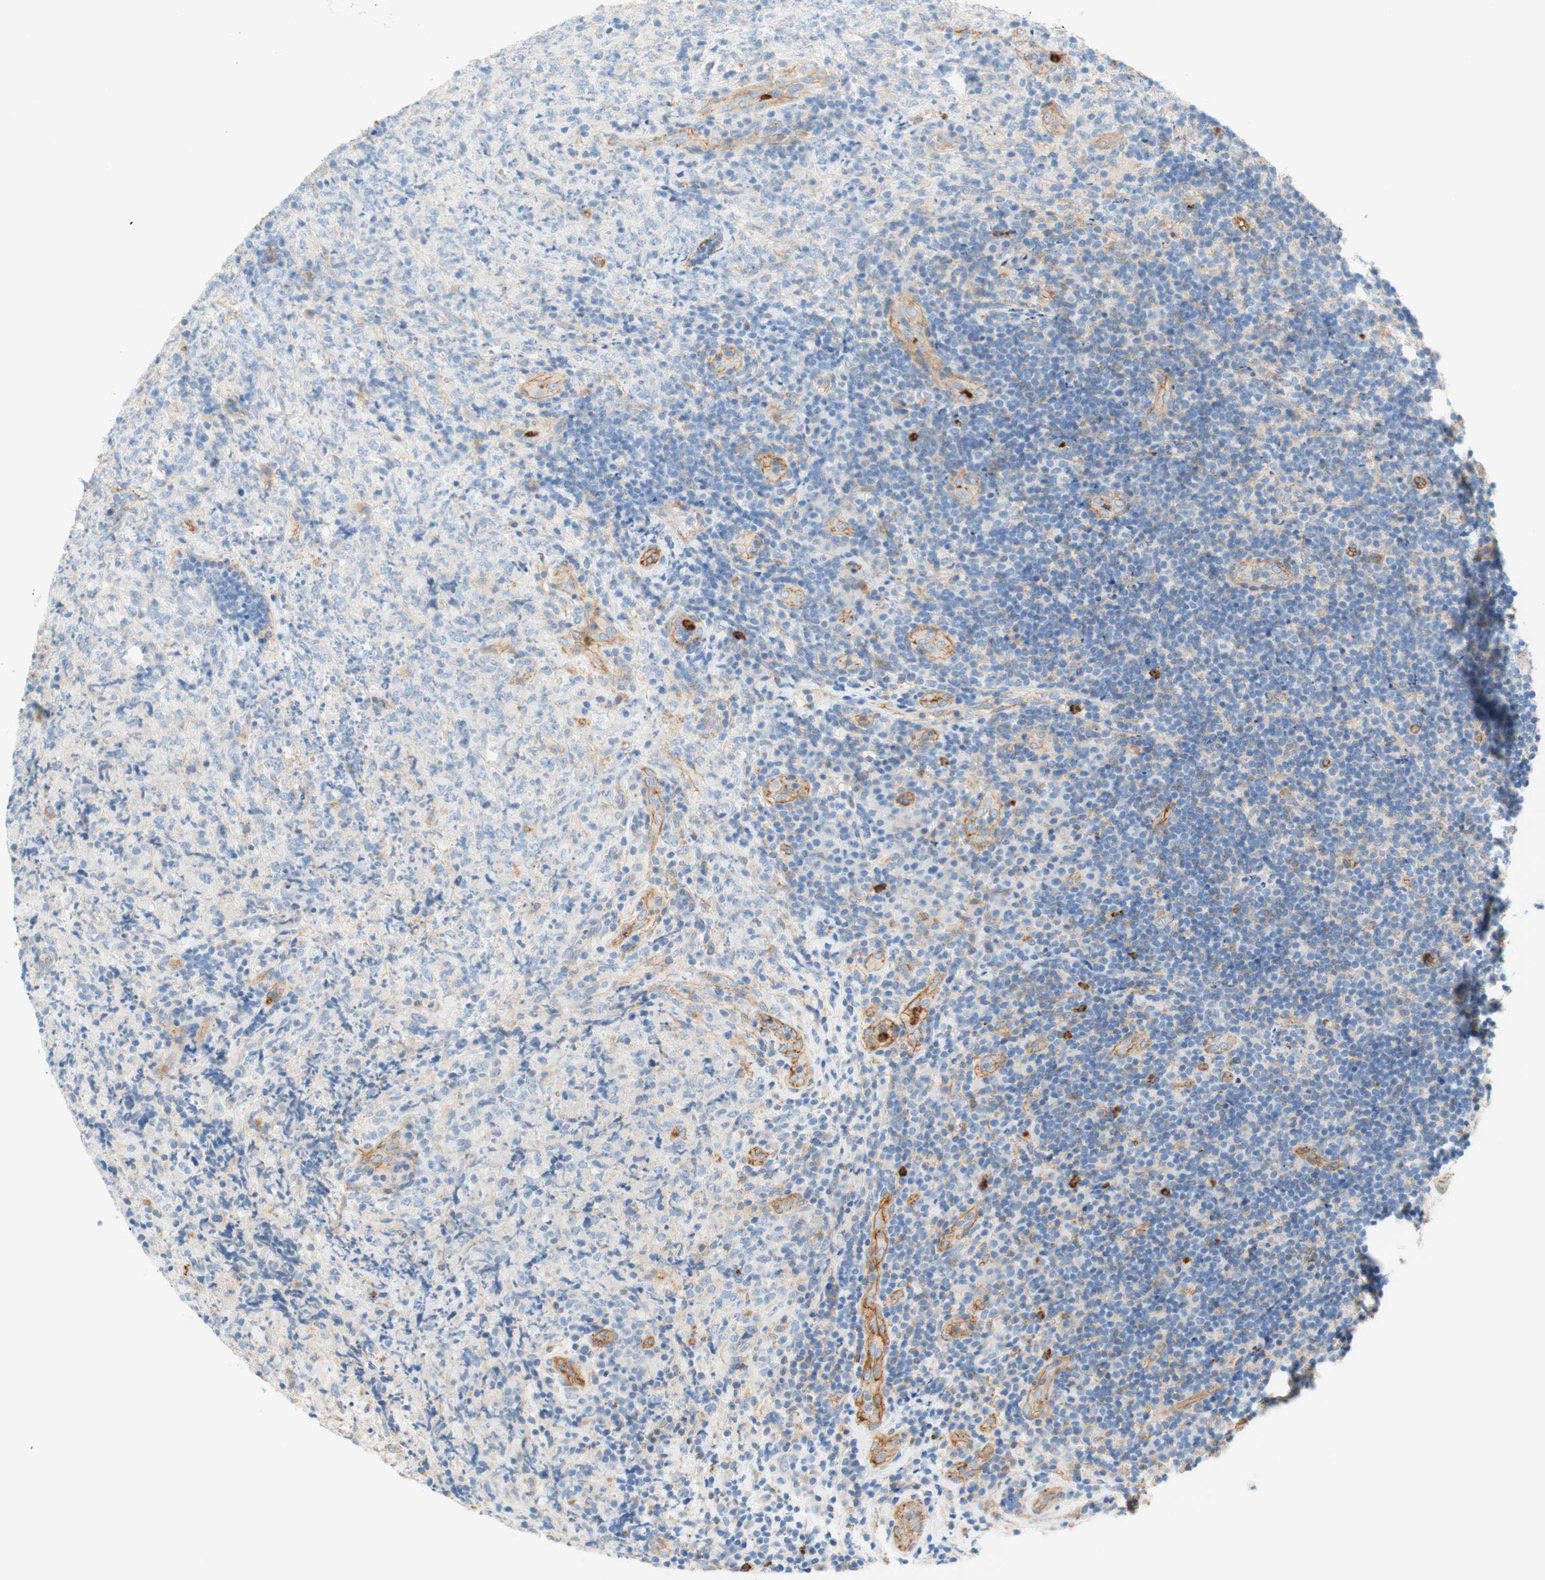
{"staining": {"intensity": "weak", "quantity": "<25%", "location": "cytoplasmic/membranous"}, "tissue": "lymphoma", "cell_type": "Tumor cells", "image_type": "cancer", "snomed": [{"axis": "morphology", "description": "Malignant lymphoma, non-Hodgkin's type, High grade"}, {"axis": "topography", "description": "Tonsil"}], "caption": "IHC histopathology image of neoplastic tissue: human high-grade malignant lymphoma, non-Hodgkin's type stained with DAB displays no significant protein staining in tumor cells. The staining is performed using DAB (3,3'-diaminobenzidine) brown chromogen with nuclei counter-stained in using hematoxylin.", "gene": "STOM", "patient": {"sex": "female", "age": 36}}